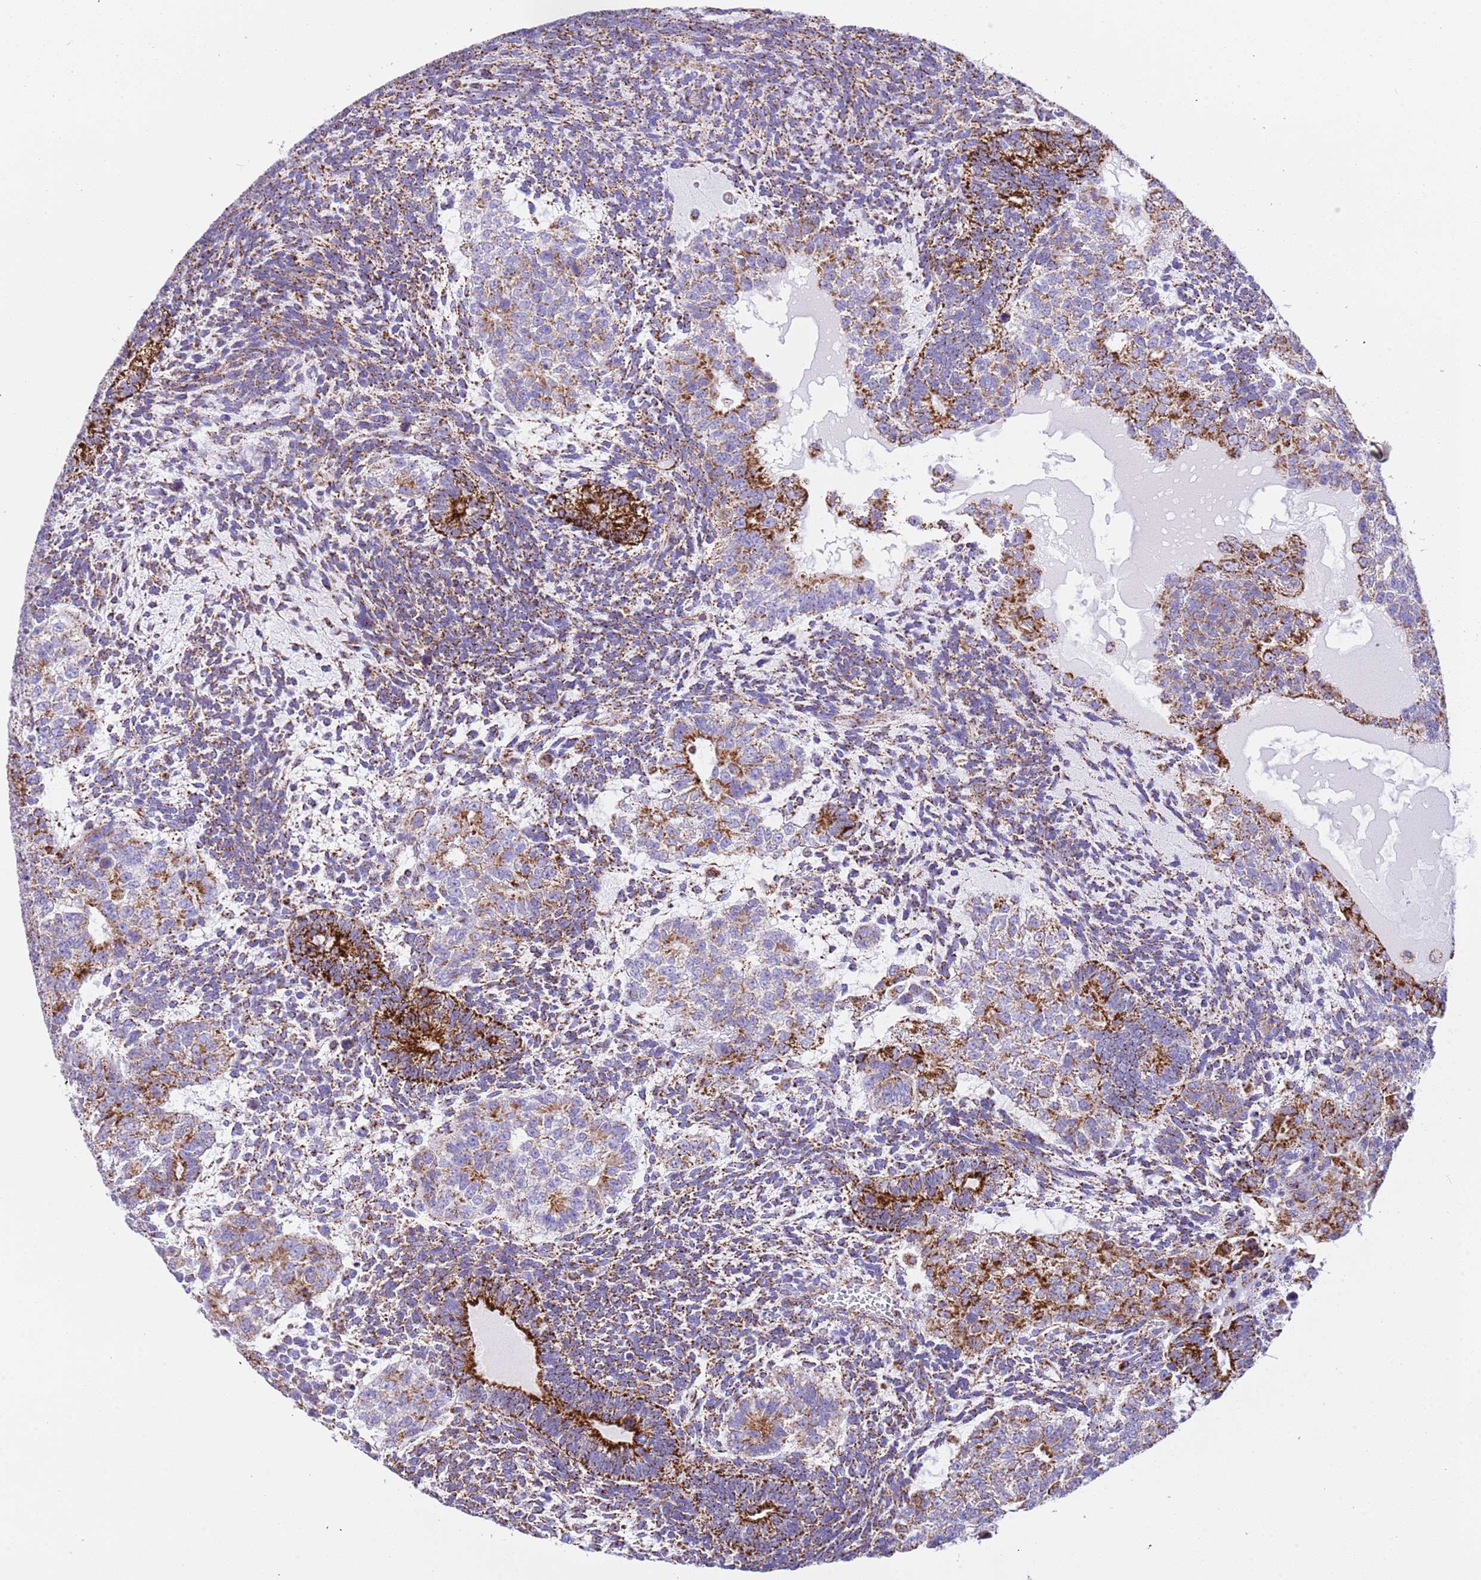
{"staining": {"intensity": "strong", "quantity": ">75%", "location": "cytoplasmic/membranous"}, "tissue": "testis cancer", "cell_type": "Tumor cells", "image_type": "cancer", "snomed": [{"axis": "morphology", "description": "Carcinoma, Embryonal, NOS"}, {"axis": "topography", "description": "Testis"}], "caption": "Tumor cells exhibit high levels of strong cytoplasmic/membranous positivity in approximately >75% of cells in human testis embryonal carcinoma.", "gene": "SUCLG2", "patient": {"sex": "male", "age": 23}}